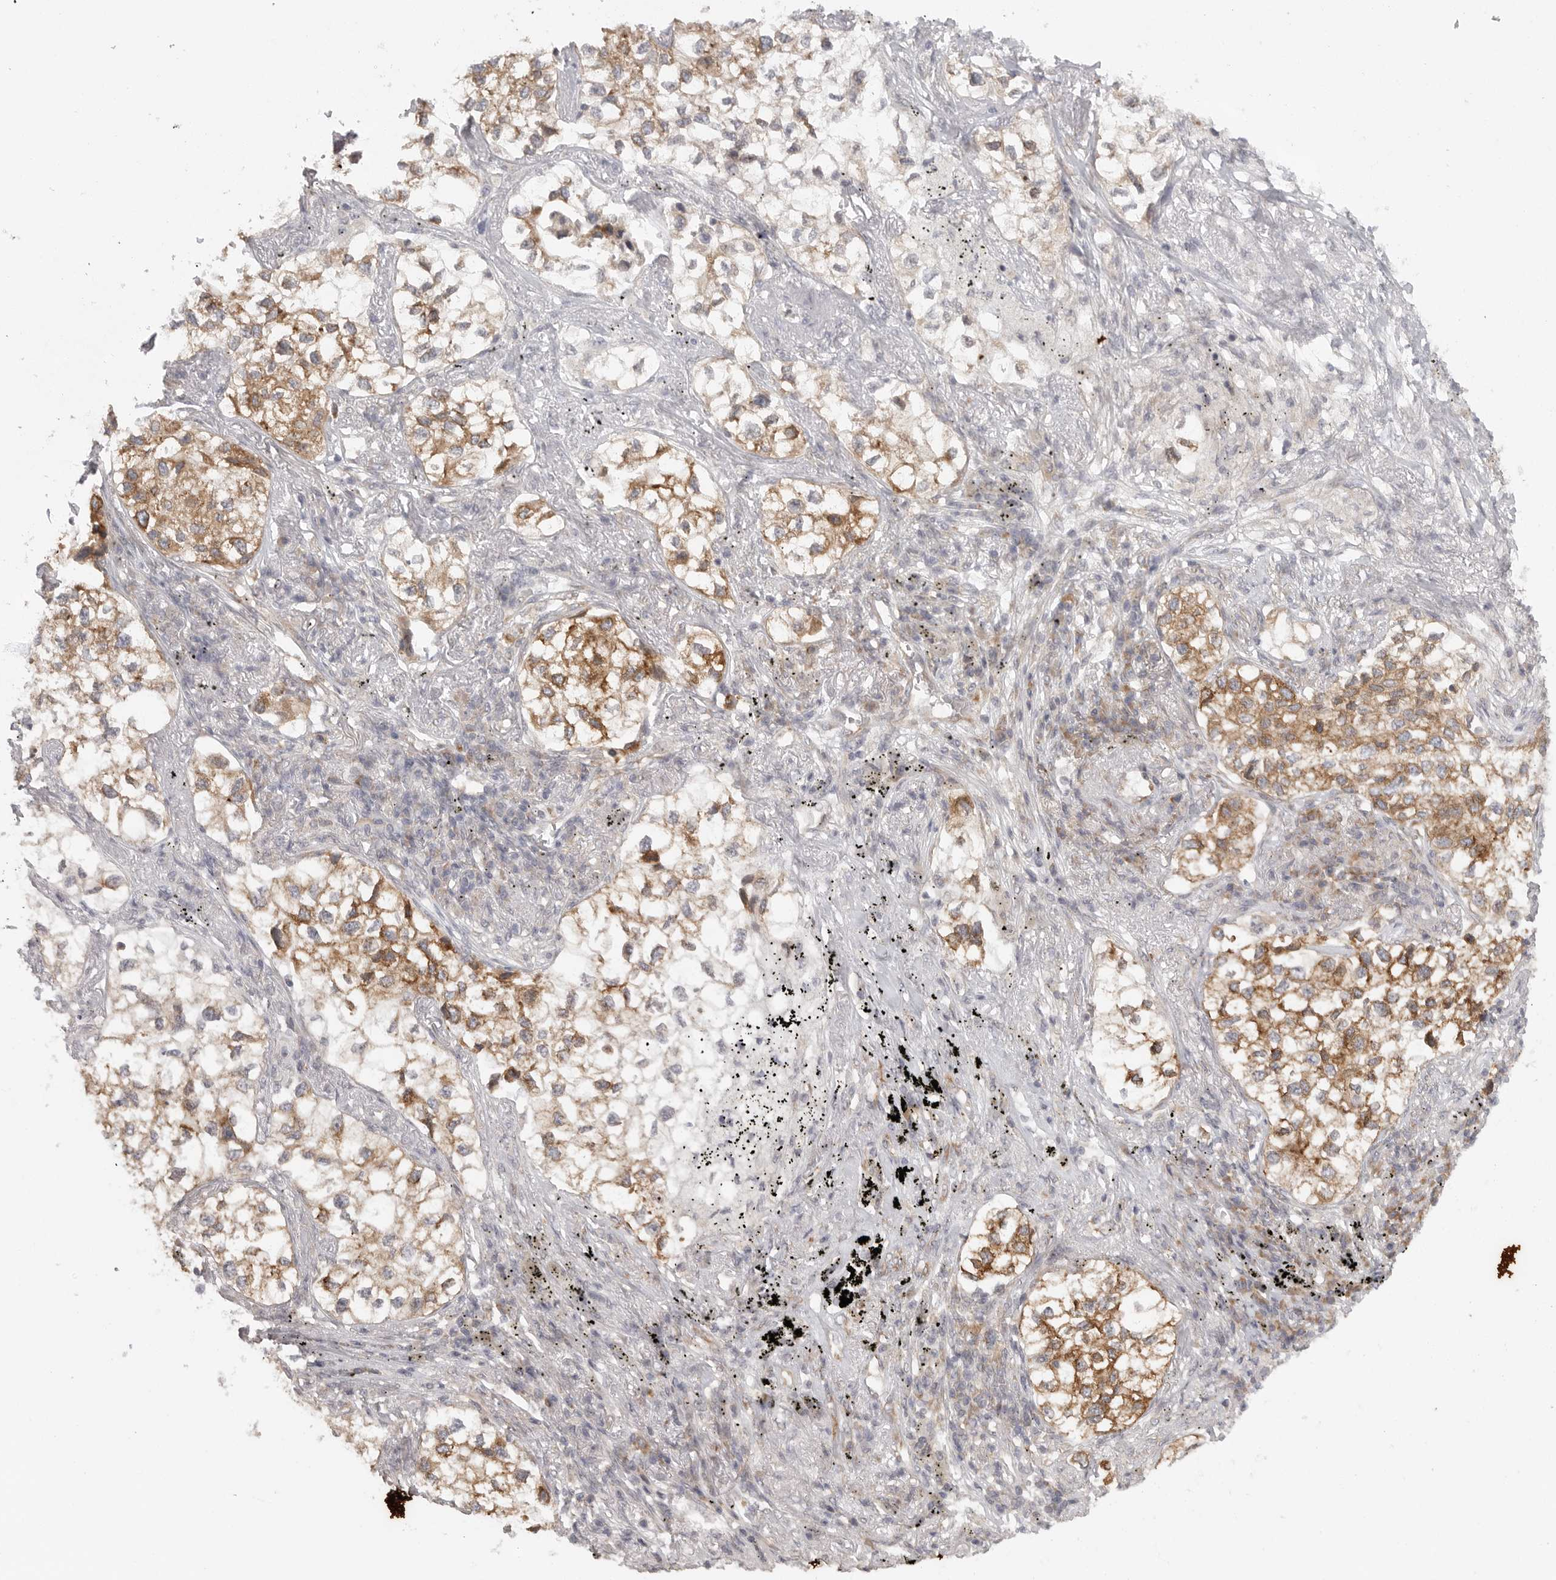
{"staining": {"intensity": "moderate", "quantity": ">75%", "location": "cytoplasmic/membranous"}, "tissue": "lung cancer", "cell_type": "Tumor cells", "image_type": "cancer", "snomed": [{"axis": "morphology", "description": "Adenocarcinoma, NOS"}, {"axis": "topography", "description": "Lung"}], "caption": "Human lung adenocarcinoma stained with a brown dye demonstrates moderate cytoplasmic/membranous positive positivity in approximately >75% of tumor cells.", "gene": "CERS2", "patient": {"sex": "male", "age": 63}}